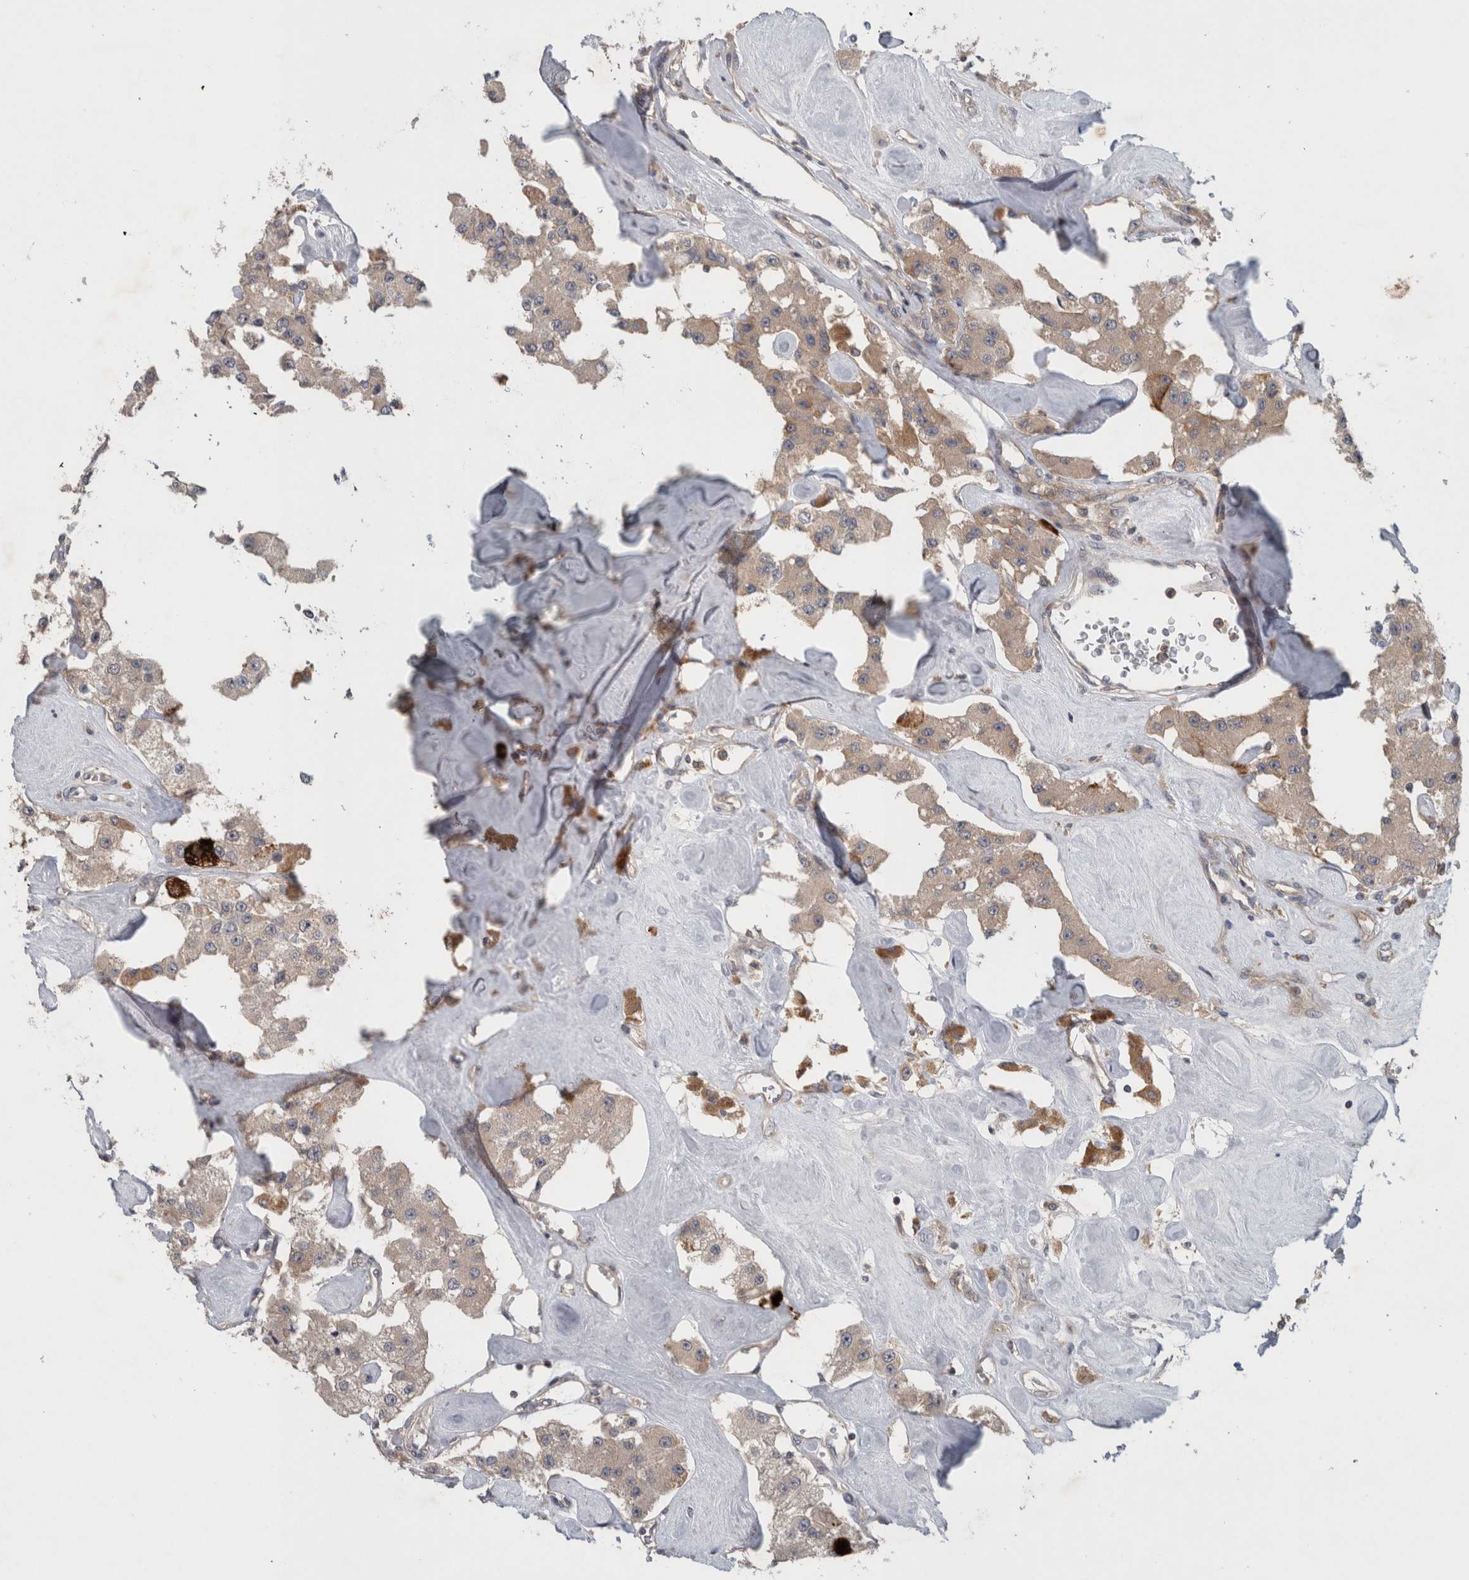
{"staining": {"intensity": "strong", "quantity": "<25%", "location": "cytoplasmic/membranous"}, "tissue": "carcinoid", "cell_type": "Tumor cells", "image_type": "cancer", "snomed": [{"axis": "morphology", "description": "Carcinoid, malignant, NOS"}, {"axis": "topography", "description": "Pancreas"}], "caption": "Protein staining exhibits strong cytoplasmic/membranous positivity in approximately <25% of tumor cells in carcinoid.", "gene": "SCARA5", "patient": {"sex": "male", "age": 41}}